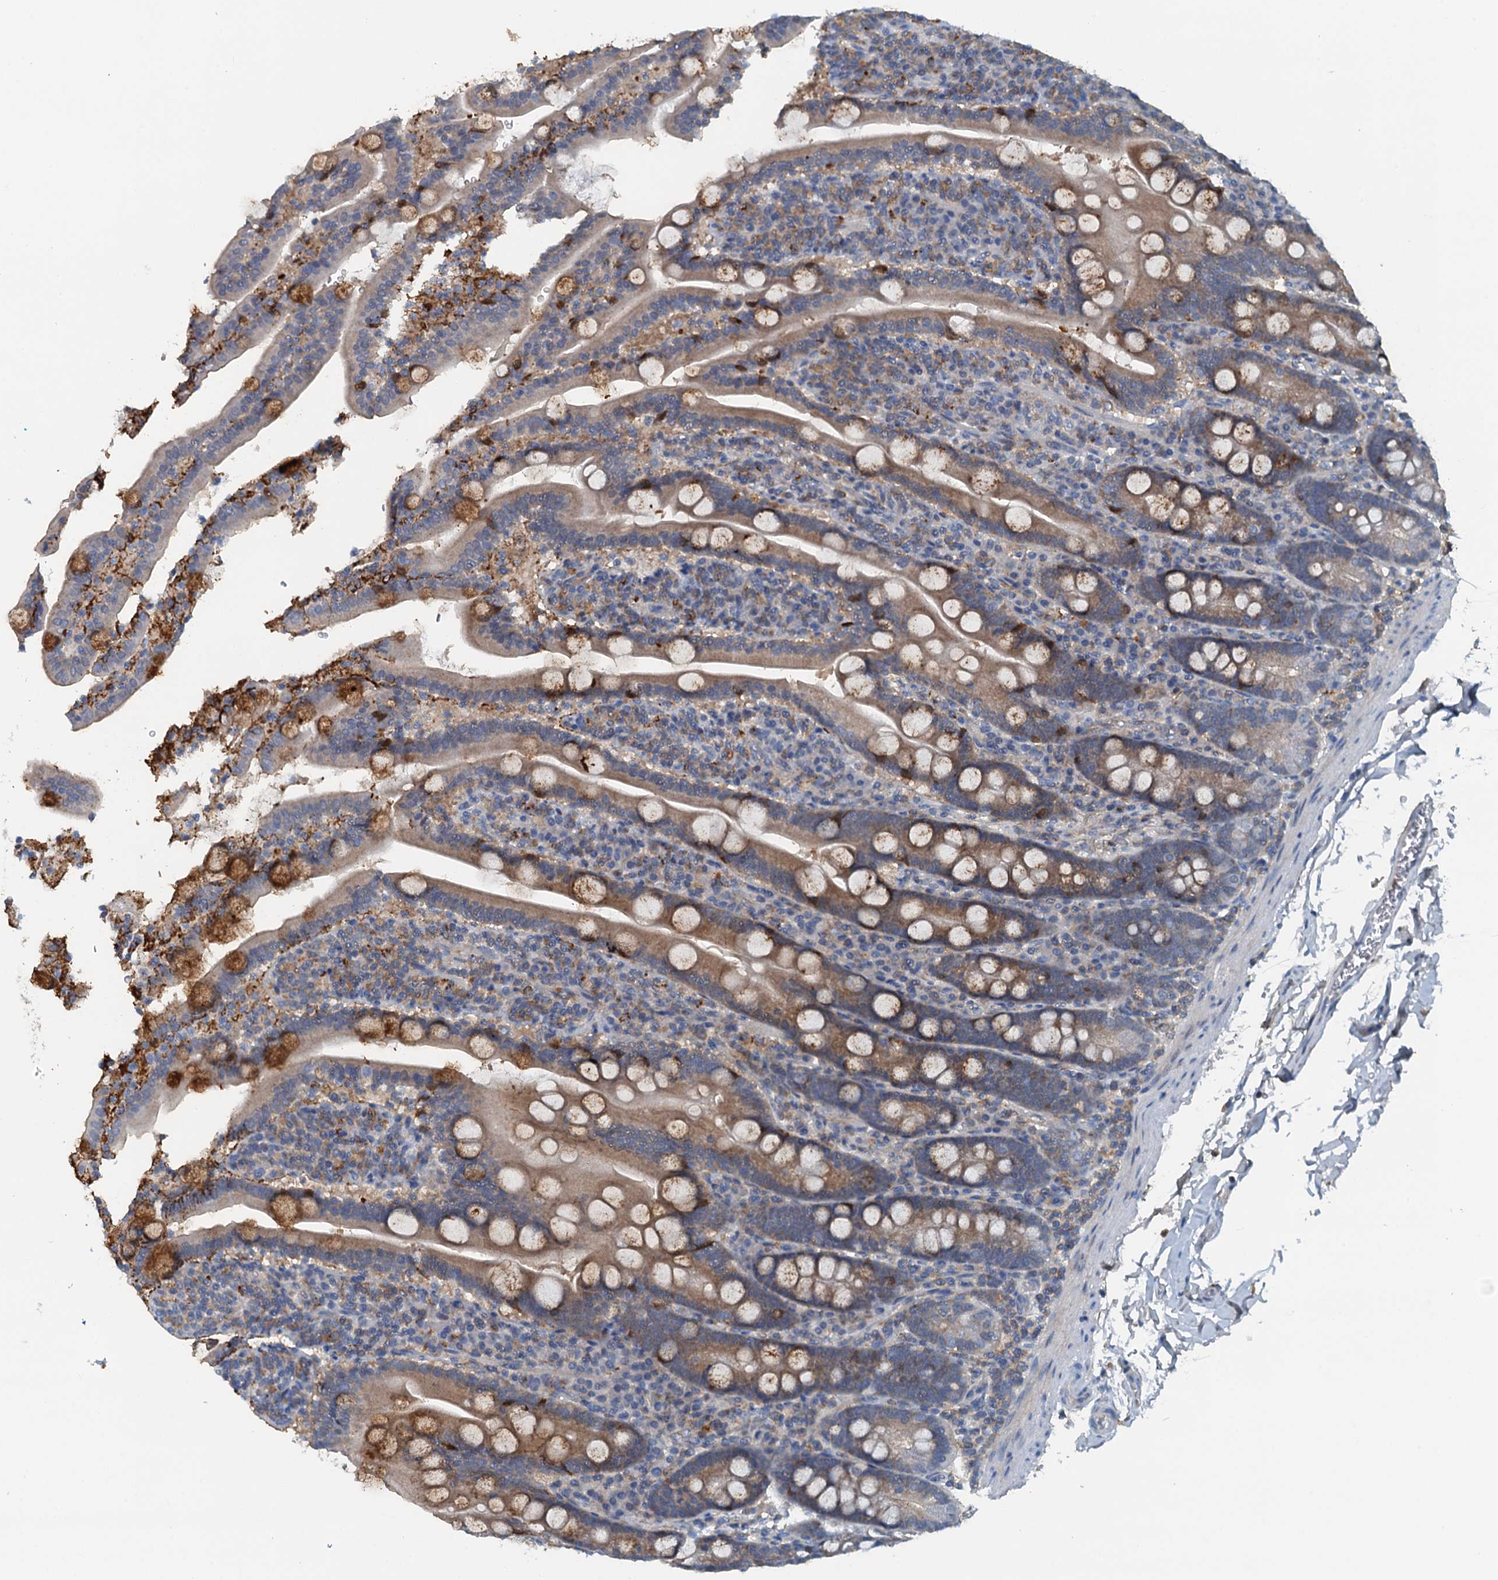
{"staining": {"intensity": "moderate", "quantity": "25%-75%", "location": "cytoplasmic/membranous"}, "tissue": "duodenum", "cell_type": "Glandular cells", "image_type": "normal", "snomed": [{"axis": "morphology", "description": "Normal tissue, NOS"}, {"axis": "topography", "description": "Duodenum"}], "caption": "Protein staining exhibits moderate cytoplasmic/membranous staining in about 25%-75% of glandular cells in benign duodenum.", "gene": "THAP10", "patient": {"sex": "male", "age": 35}}